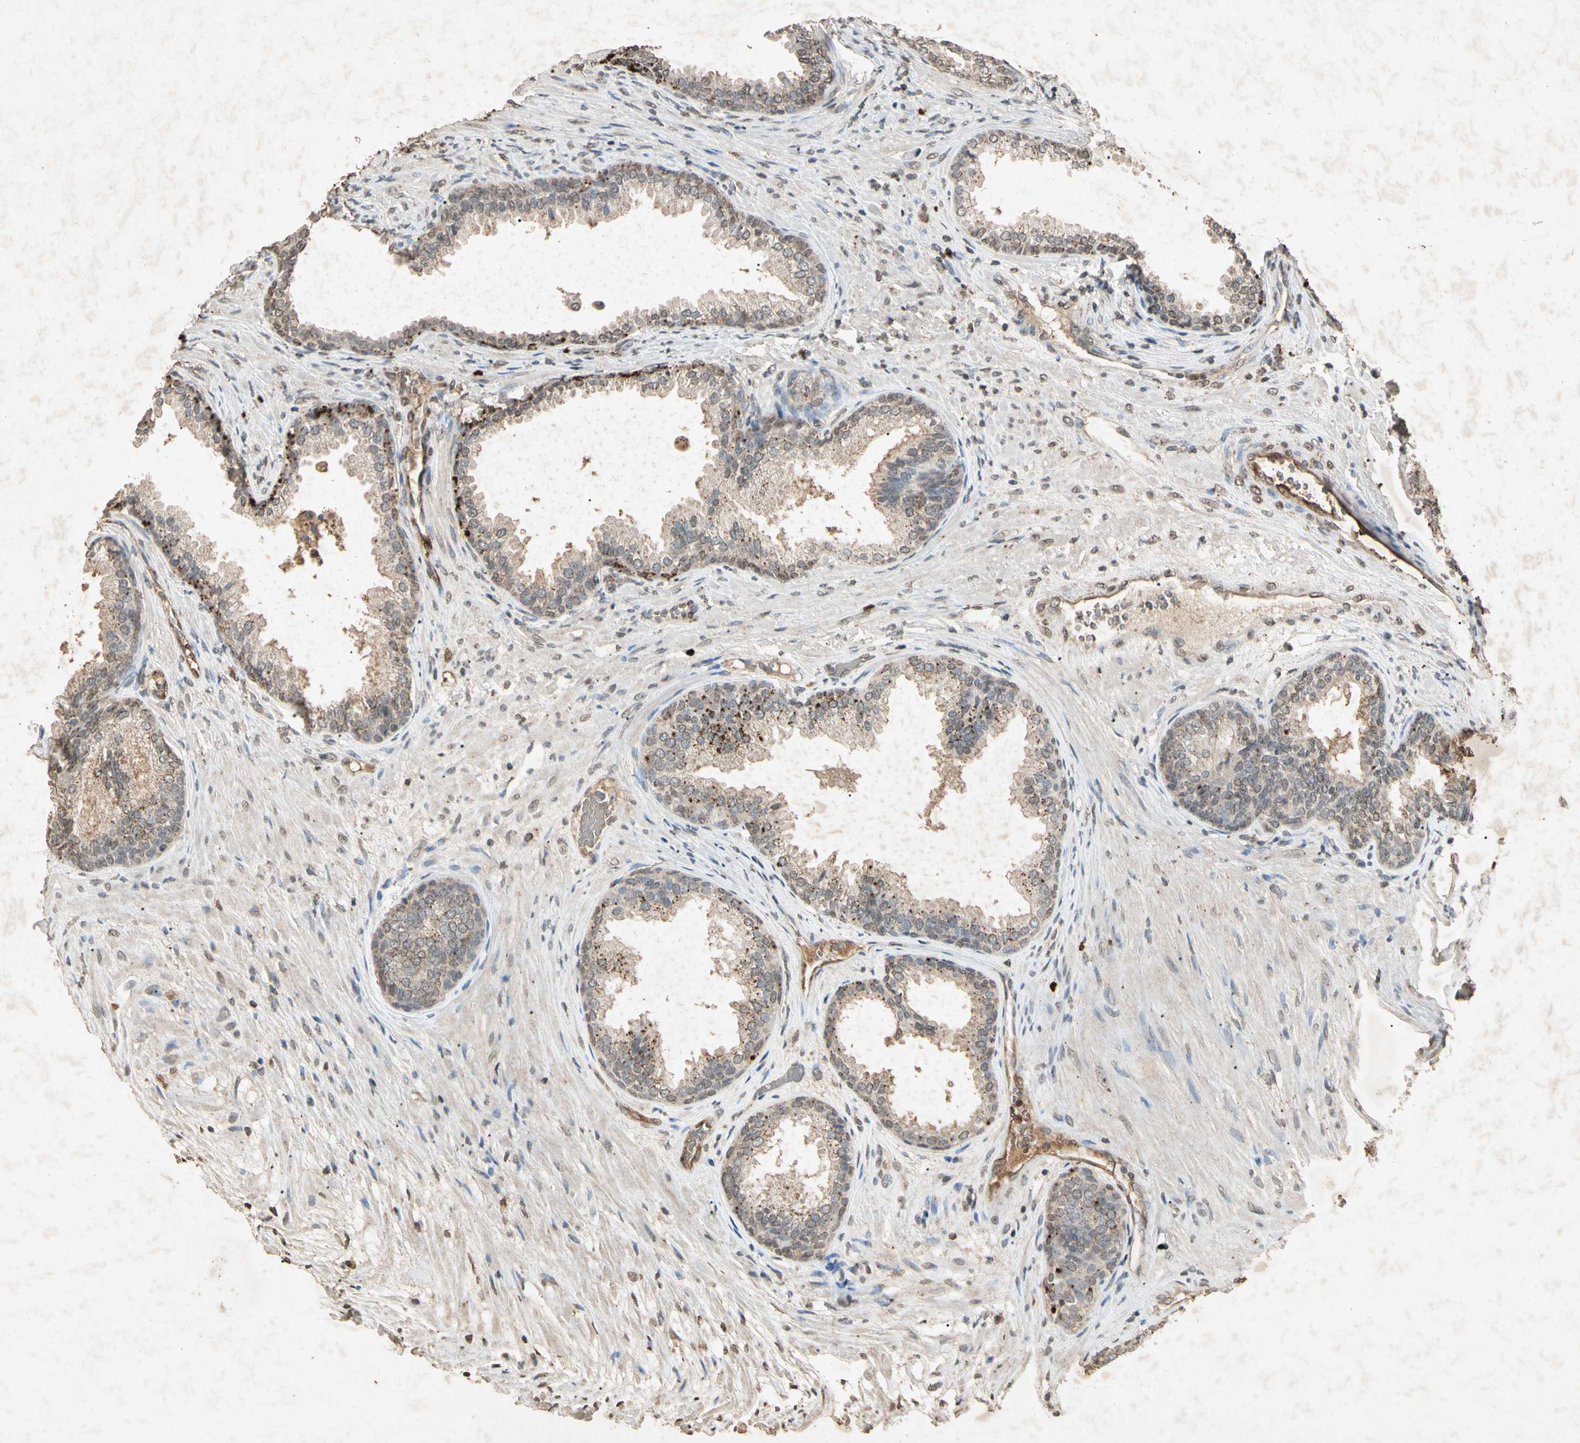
{"staining": {"intensity": "weak", "quantity": ">75%", "location": "cytoplasmic/membranous,nuclear"}, "tissue": "prostate", "cell_type": "Glandular cells", "image_type": "normal", "snomed": [{"axis": "morphology", "description": "Normal tissue, NOS"}, {"axis": "topography", "description": "Prostate"}], "caption": "Protein expression analysis of unremarkable prostate displays weak cytoplasmic/membranous,nuclear positivity in about >75% of glandular cells.", "gene": "MSRB1", "patient": {"sex": "male", "age": 76}}